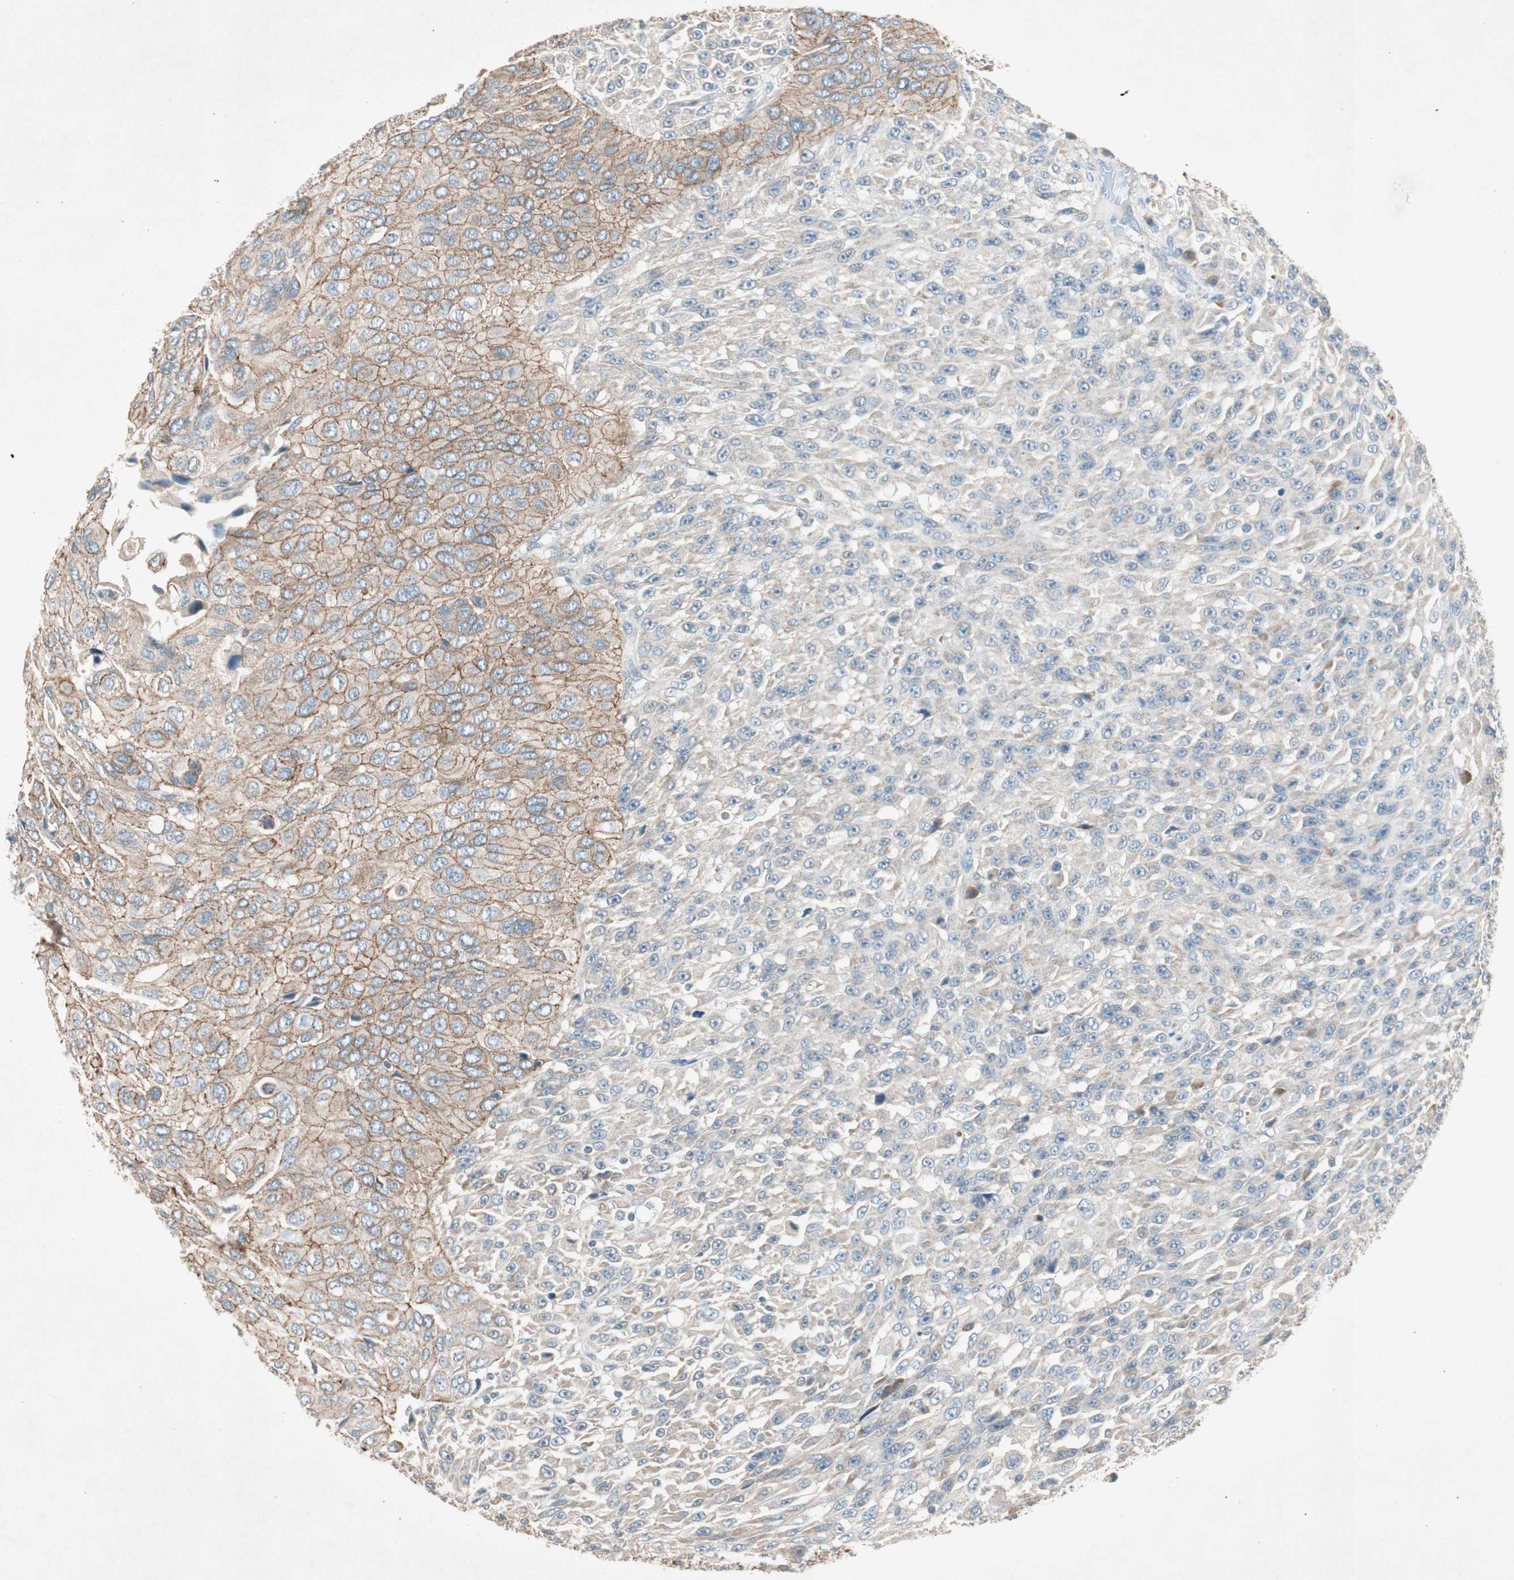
{"staining": {"intensity": "moderate", "quantity": ">75%", "location": "cytoplasmic/membranous"}, "tissue": "urothelial cancer", "cell_type": "Tumor cells", "image_type": "cancer", "snomed": [{"axis": "morphology", "description": "Urothelial carcinoma, High grade"}, {"axis": "topography", "description": "Urinary bladder"}], "caption": "Immunohistochemistry (DAB) staining of human urothelial cancer exhibits moderate cytoplasmic/membranous protein expression in approximately >75% of tumor cells.", "gene": "NKAIN1", "patient": {"sex": "male", "age": 66}}